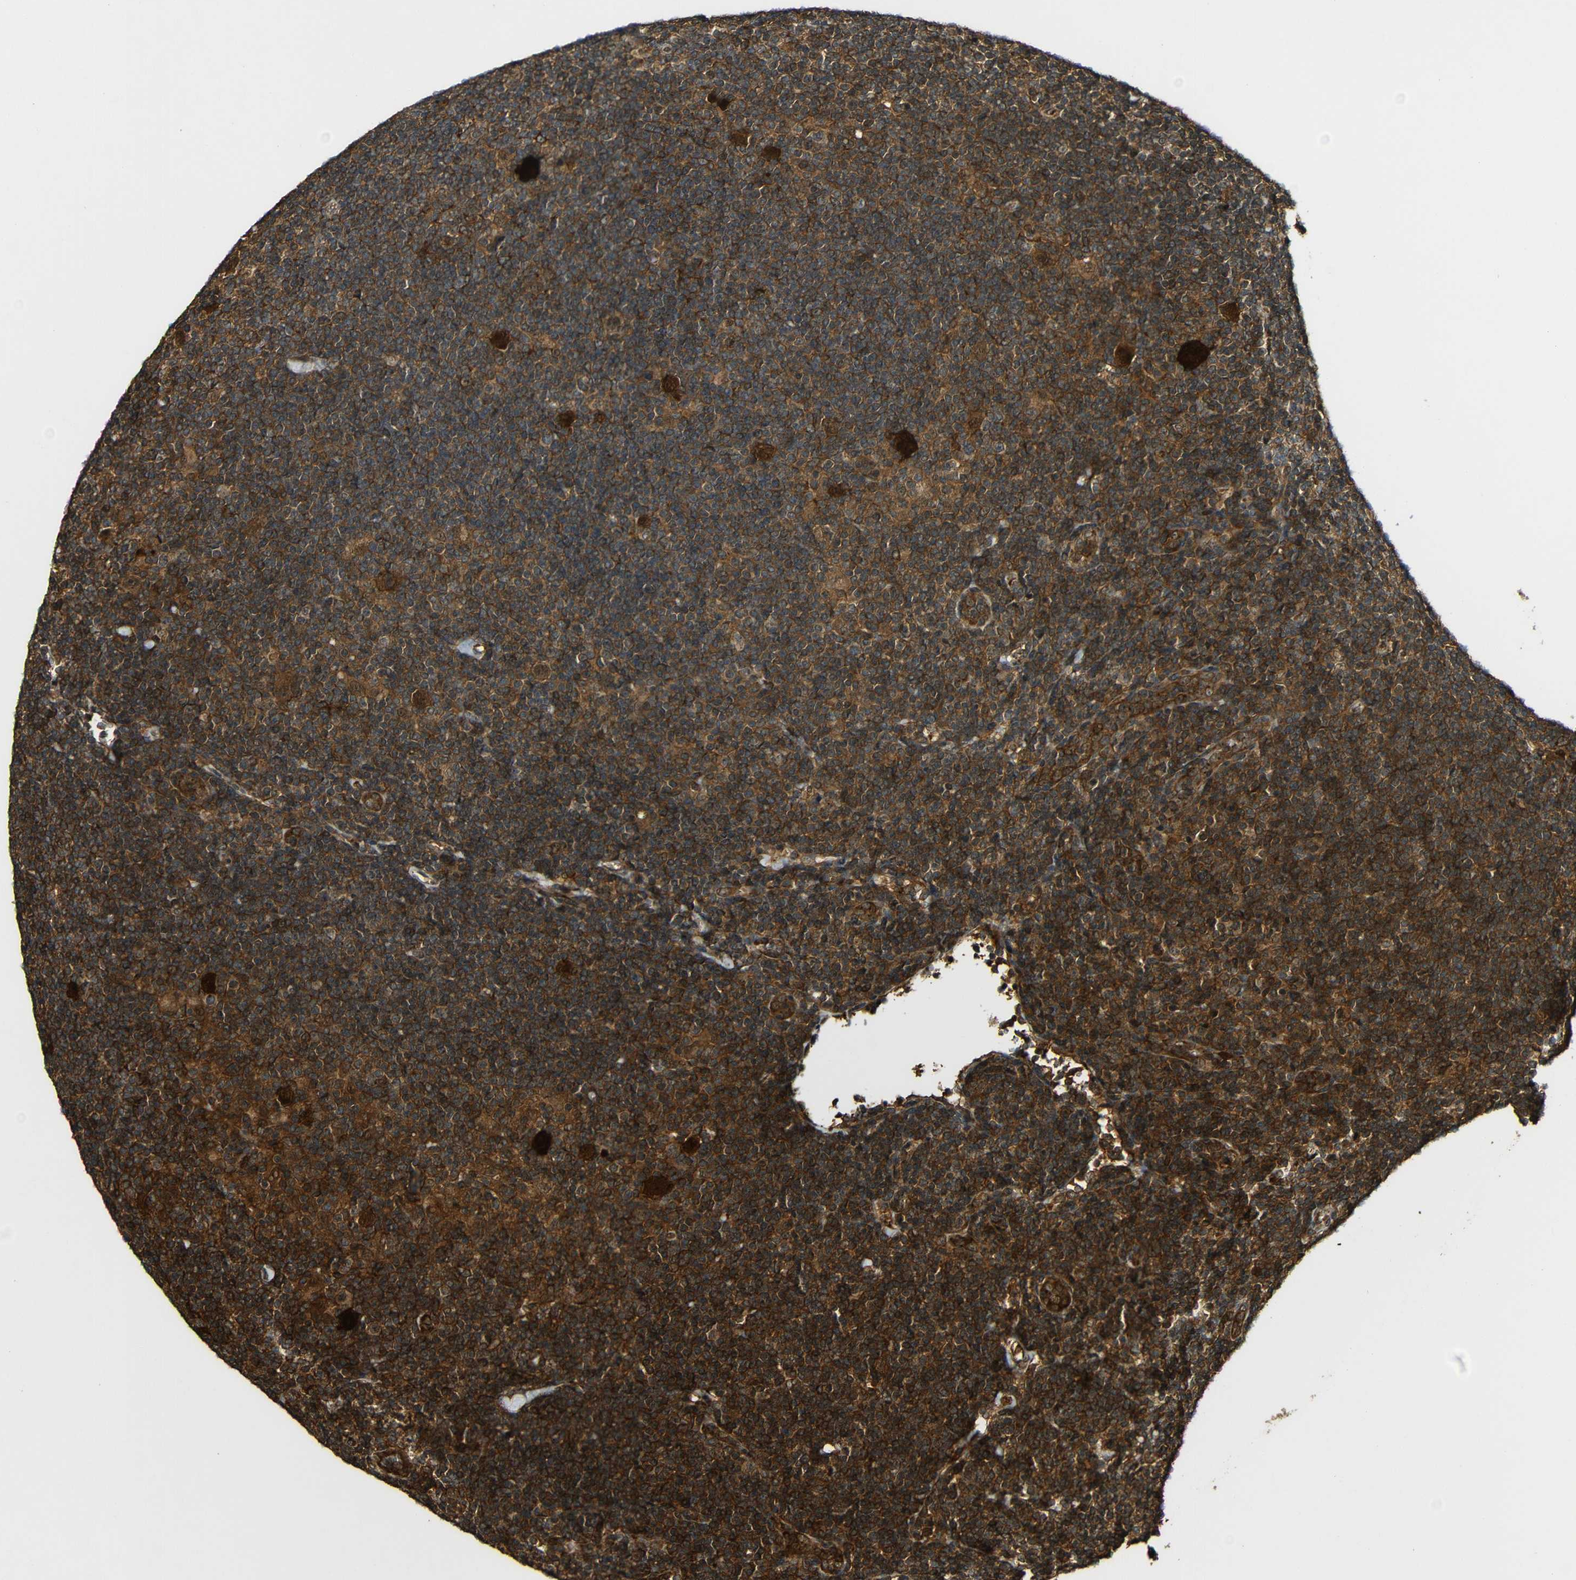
{"staining": {"intensity": "strong", "quantity": ">75%", "location": "cytoplasmic/membranous"}, "tissue": "lymphoma", "cell_type": "Tumor cells", "image_type": "cancer", "snomed": [{"axis": "morphology", "description": "Hodgkin's disease, NOS"}, {"axis": "topography", "description": "Lymph node"}], "caption": "Approximately >75% of tumor cells in Hodgkin's disease demonstrate strong cytoplasmic/membranous protein positivity as visualized by brown immunohistochemical staining.", "gene": "CASP8", "patient": {"sex": "female", "age": 57}}